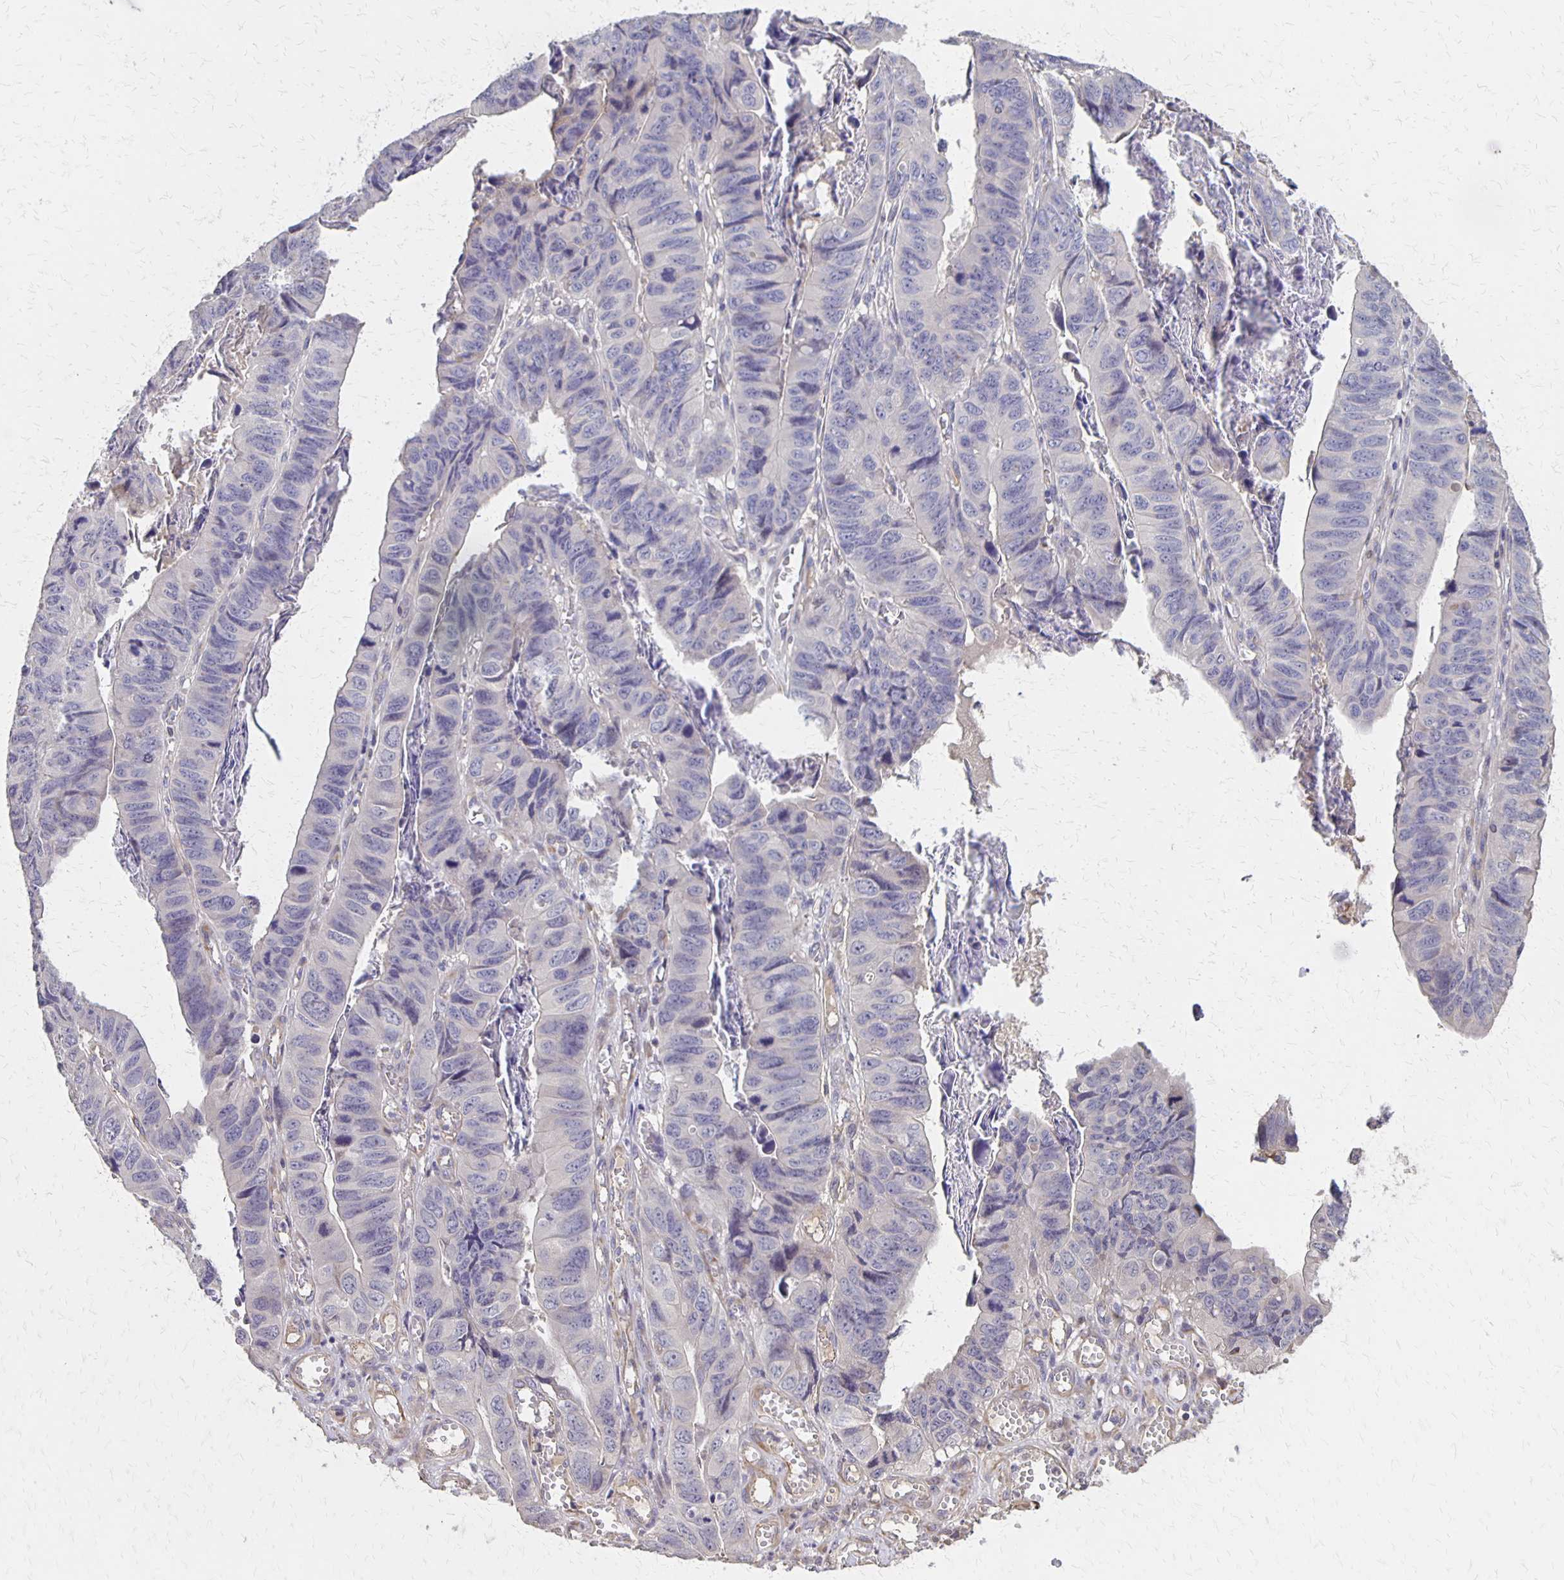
{"staining": {"intensity": "negative", "quantity": "none", "location": "none"}, "tissue": "stomach cancer", "cell_type": "Tumor cells", "image_type": "cancer", "snomed": [{"axis": "morphology", "description": "Adenocarcinoma, NOS"}, {"axis": "topography", "description": "Stomach, lower"}], "caption": "An immunohistochemistry (IHC) image of stomach adenocarcinoma is shown. There is no staining in tumor cells of stomach adenocarcinoma.", "gene": "NOG", "patient": {"sex": "male", "age": 77}}